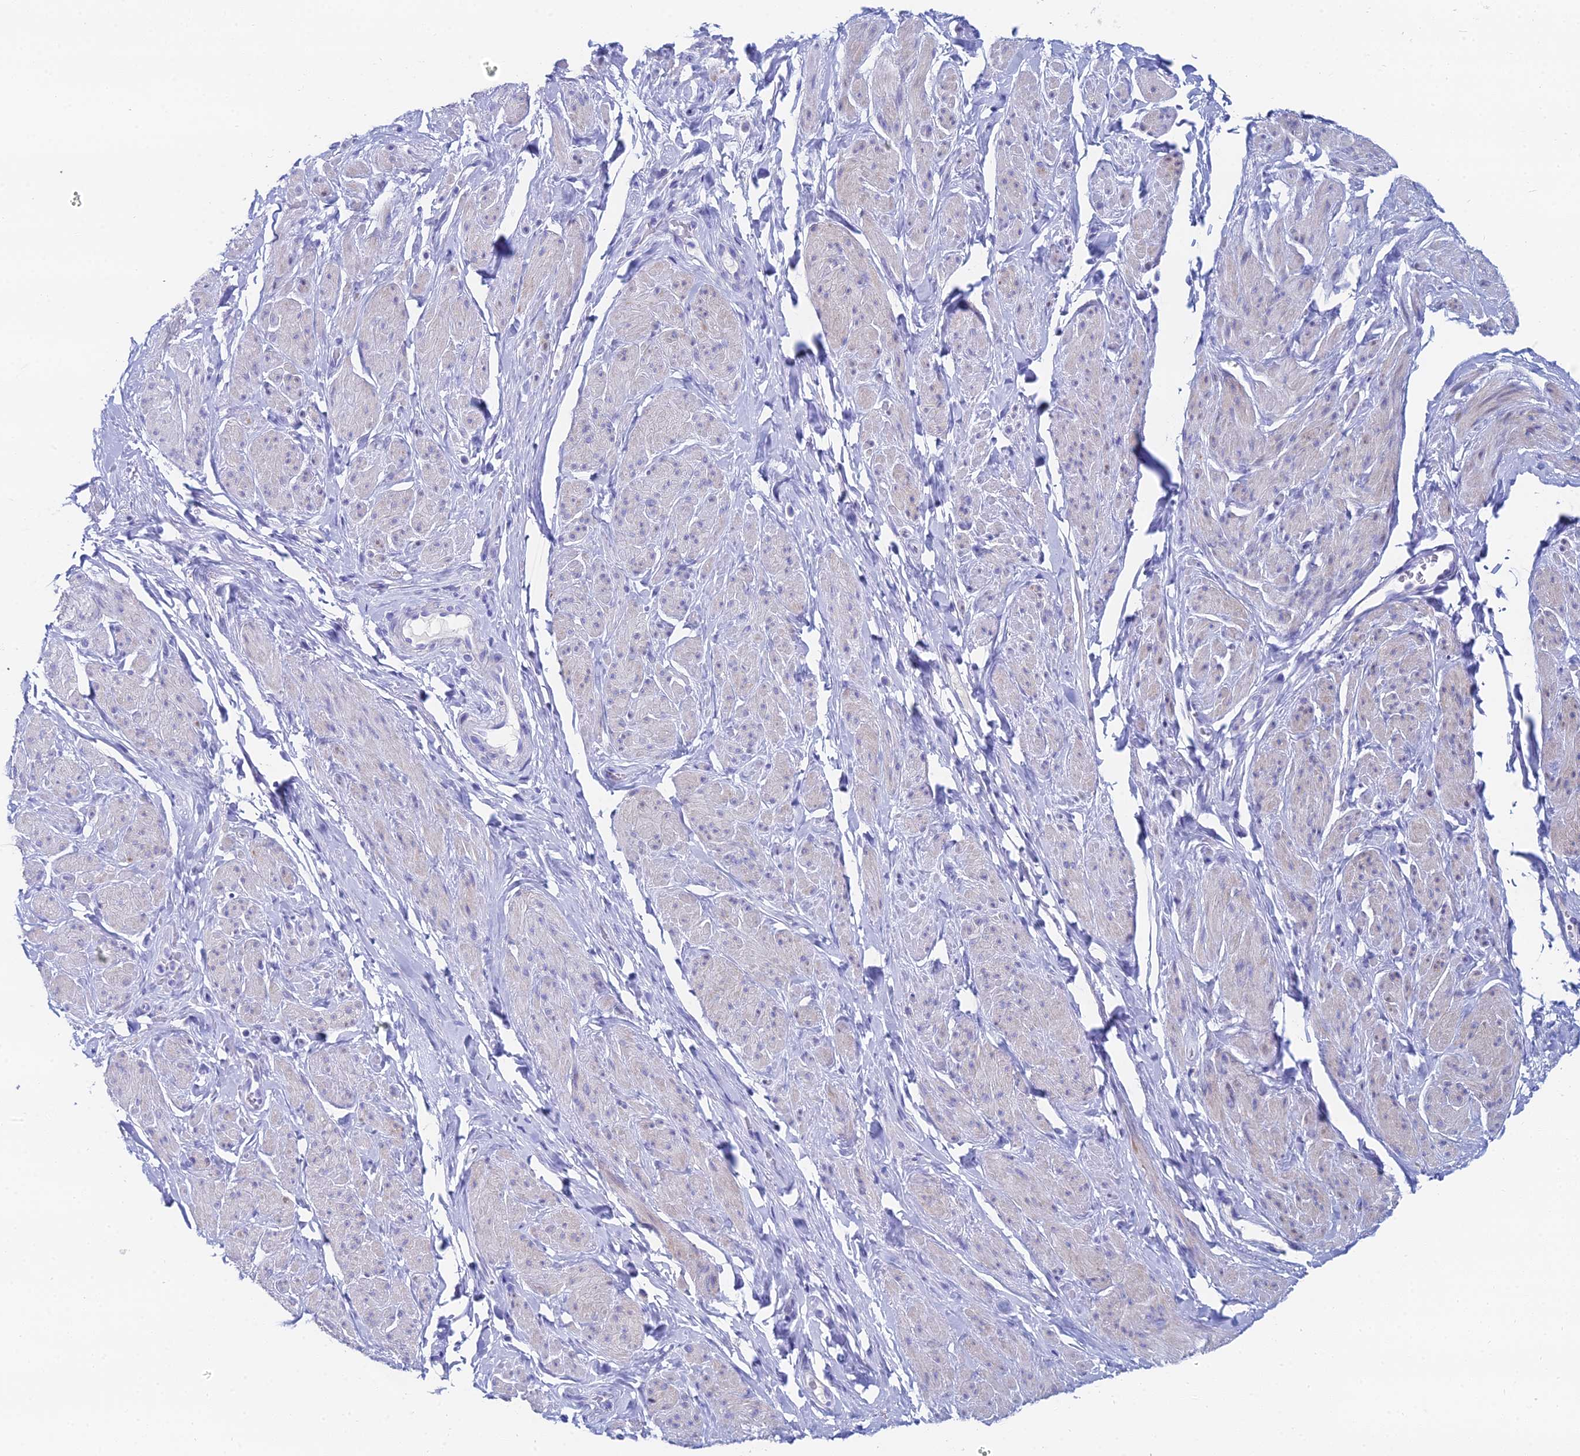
{"staining": {"intensity": "negative", "quantity": "none", "location": "none"}, "tissue": "smooth muscle", "cell_type": "Smooth muscle cells", "image_type": "normal", "snomed": [{"axis": "morphology", "description": "Normal tissue, NOS"}, {"axis": "topography", "description": "Smooth muscle"}, {"axis": "topography", "description": "Peripheral nerve tissue"}], "caption": "This image is of benign smooth muscle stained with immunohistochemistry to label a protein in brown with the nuclei are counter-stained blue. There is no positivity in smooth muscle cells. Brightfield microscopy of immunohistochemistry (IHC) stained with DAB (brown) and hematoxylin (blue), captured at high magnification.", "gene": "HSPA1L", "patient": {"sex": "male", "age": 69}}